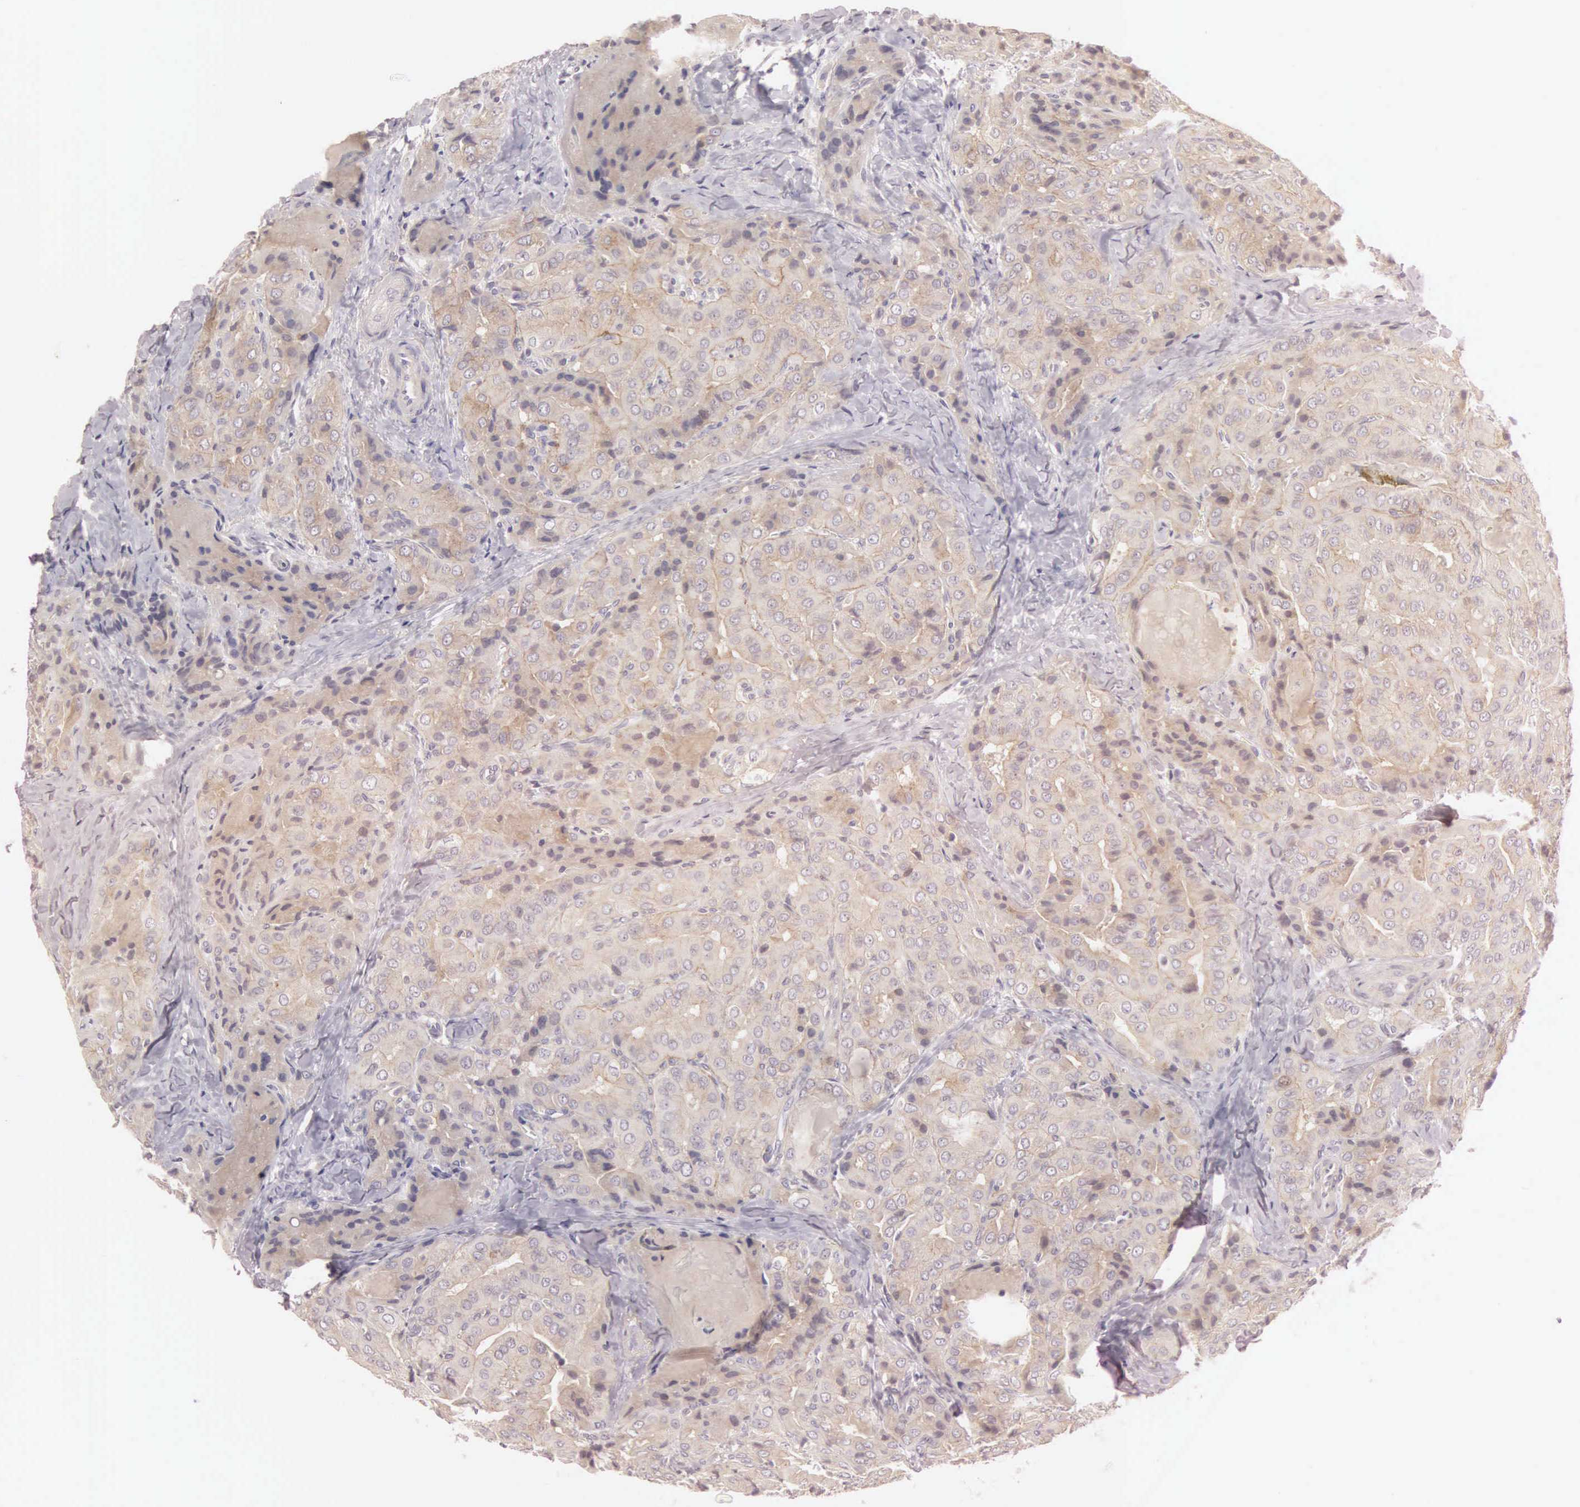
{"staining": {"intensity": "moderate", "quantity": ">75%", "location": "cytoplasmic/membranous"}, "tissue": "thyroid cancer", "cell_type": "Tumor cells", "image_type": "cancer", "snomed": [{"axis": "morphology", "description": "Papillary adenocarcinoma, NOS"}, {"axis": "topography", "description": "Thyroid gland"}], "caption": "Thyroid cancer (papillary adenocarcinoma) tissue demonstrates moderate cytoplasmic/membranous positivity in about >75% of tumor cells", "gene": "CEP170B", "patient": {"sex": "female", "age": 71}}